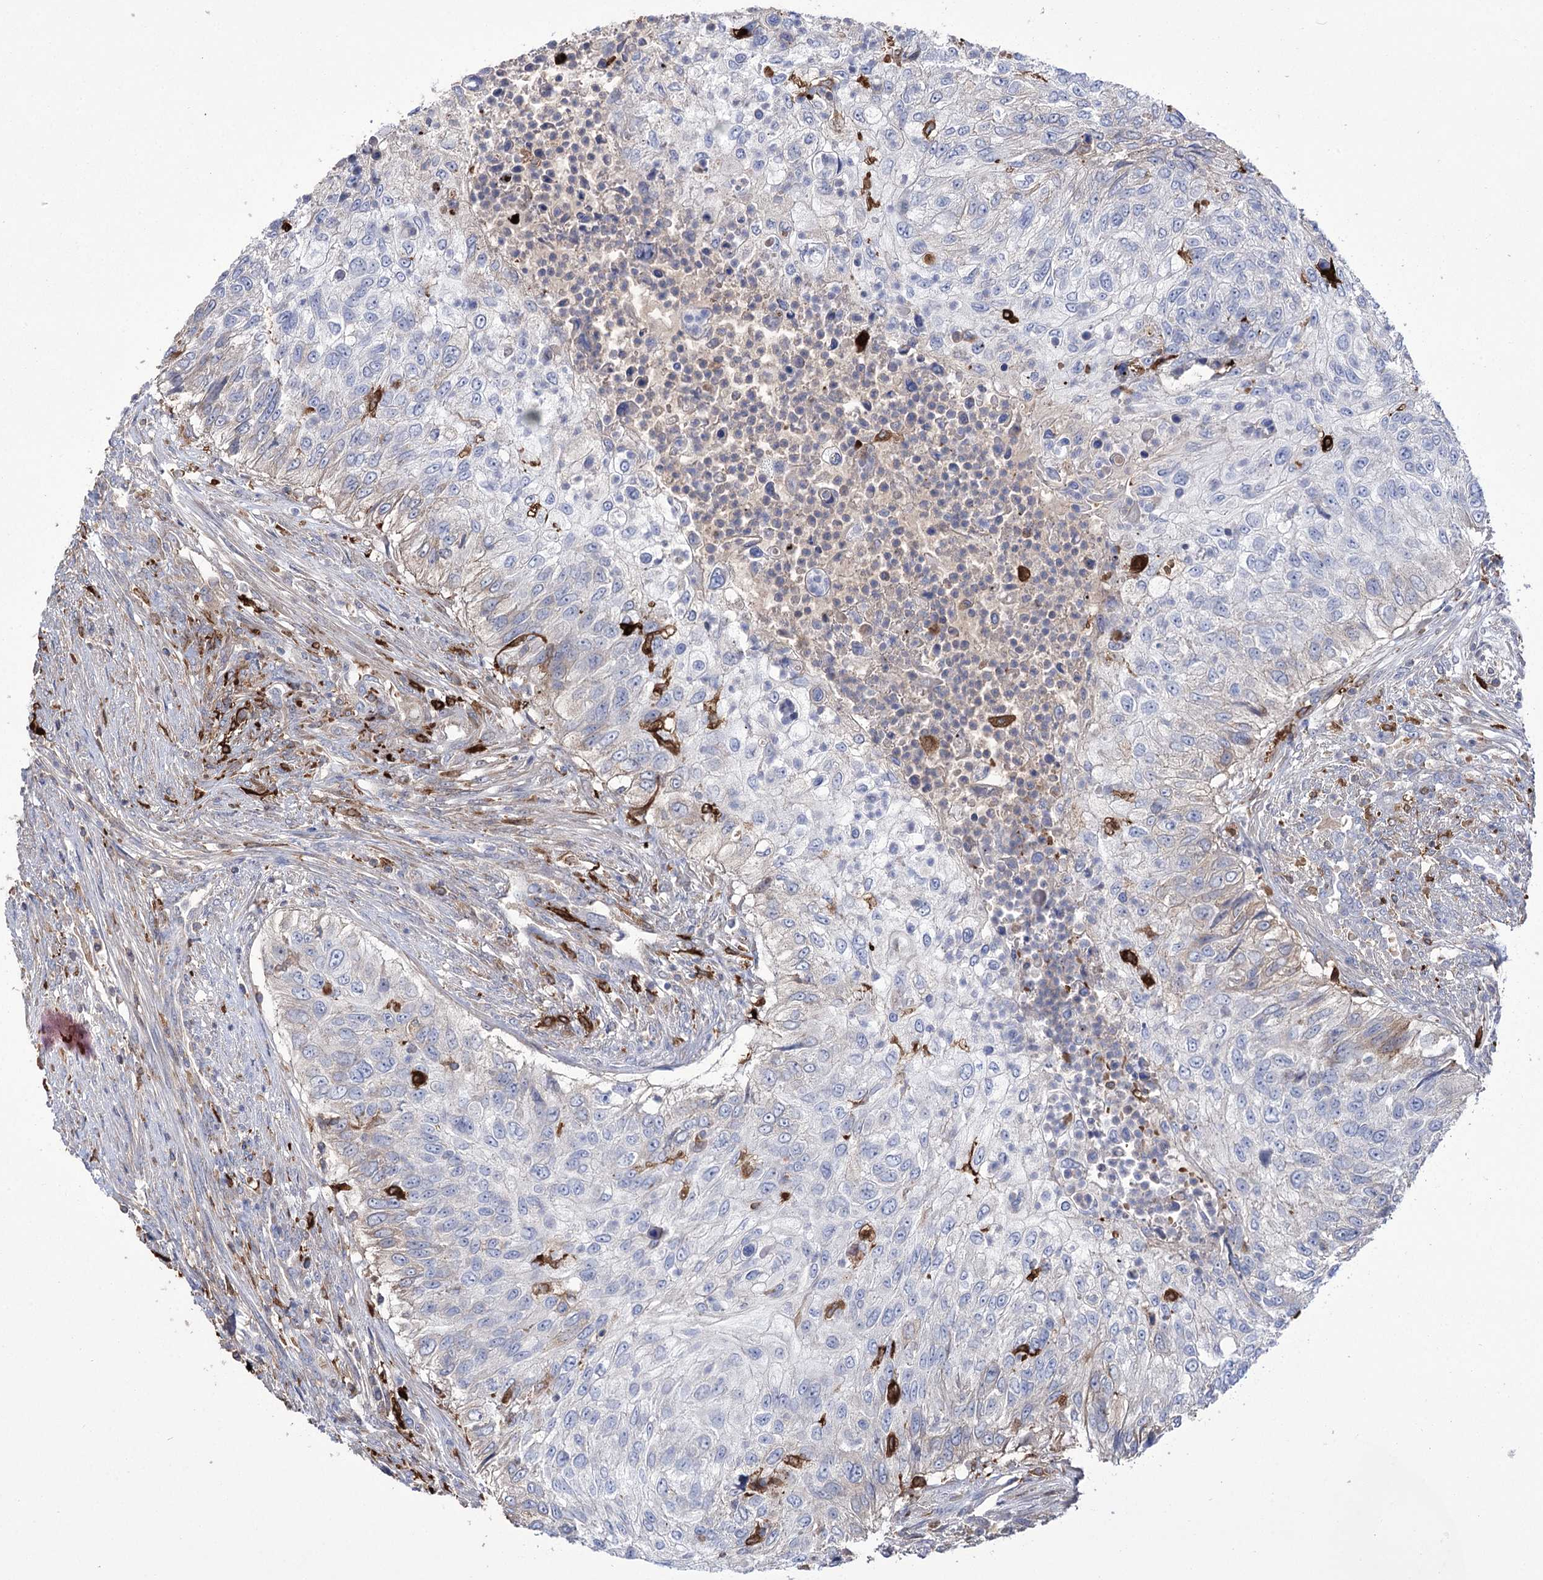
{"staining": {"intensity": "negative", "quantity": "none", "location": "none"}, "tissue": "urothelial cancer", "cell_type": "Tumor cells", "image_type": "cancer", "snomed": [{"axis": "morphology", "description": "Urothelial carcinoma, High grade"}, {"axis": "topography", "description": "Urinary bladder"}], "caption": "High-grade urothelial carcinoma was stained to show a protein in brown. There is no significant staining in tumor cells. Brightfield microscopy of immunohistochemistry (IHC) stained with DAB (brown) and hematoxylin (blue), captured at high magnification.", "gene": "ZNF622", "patient": {"sex": "female", "age": 60}}